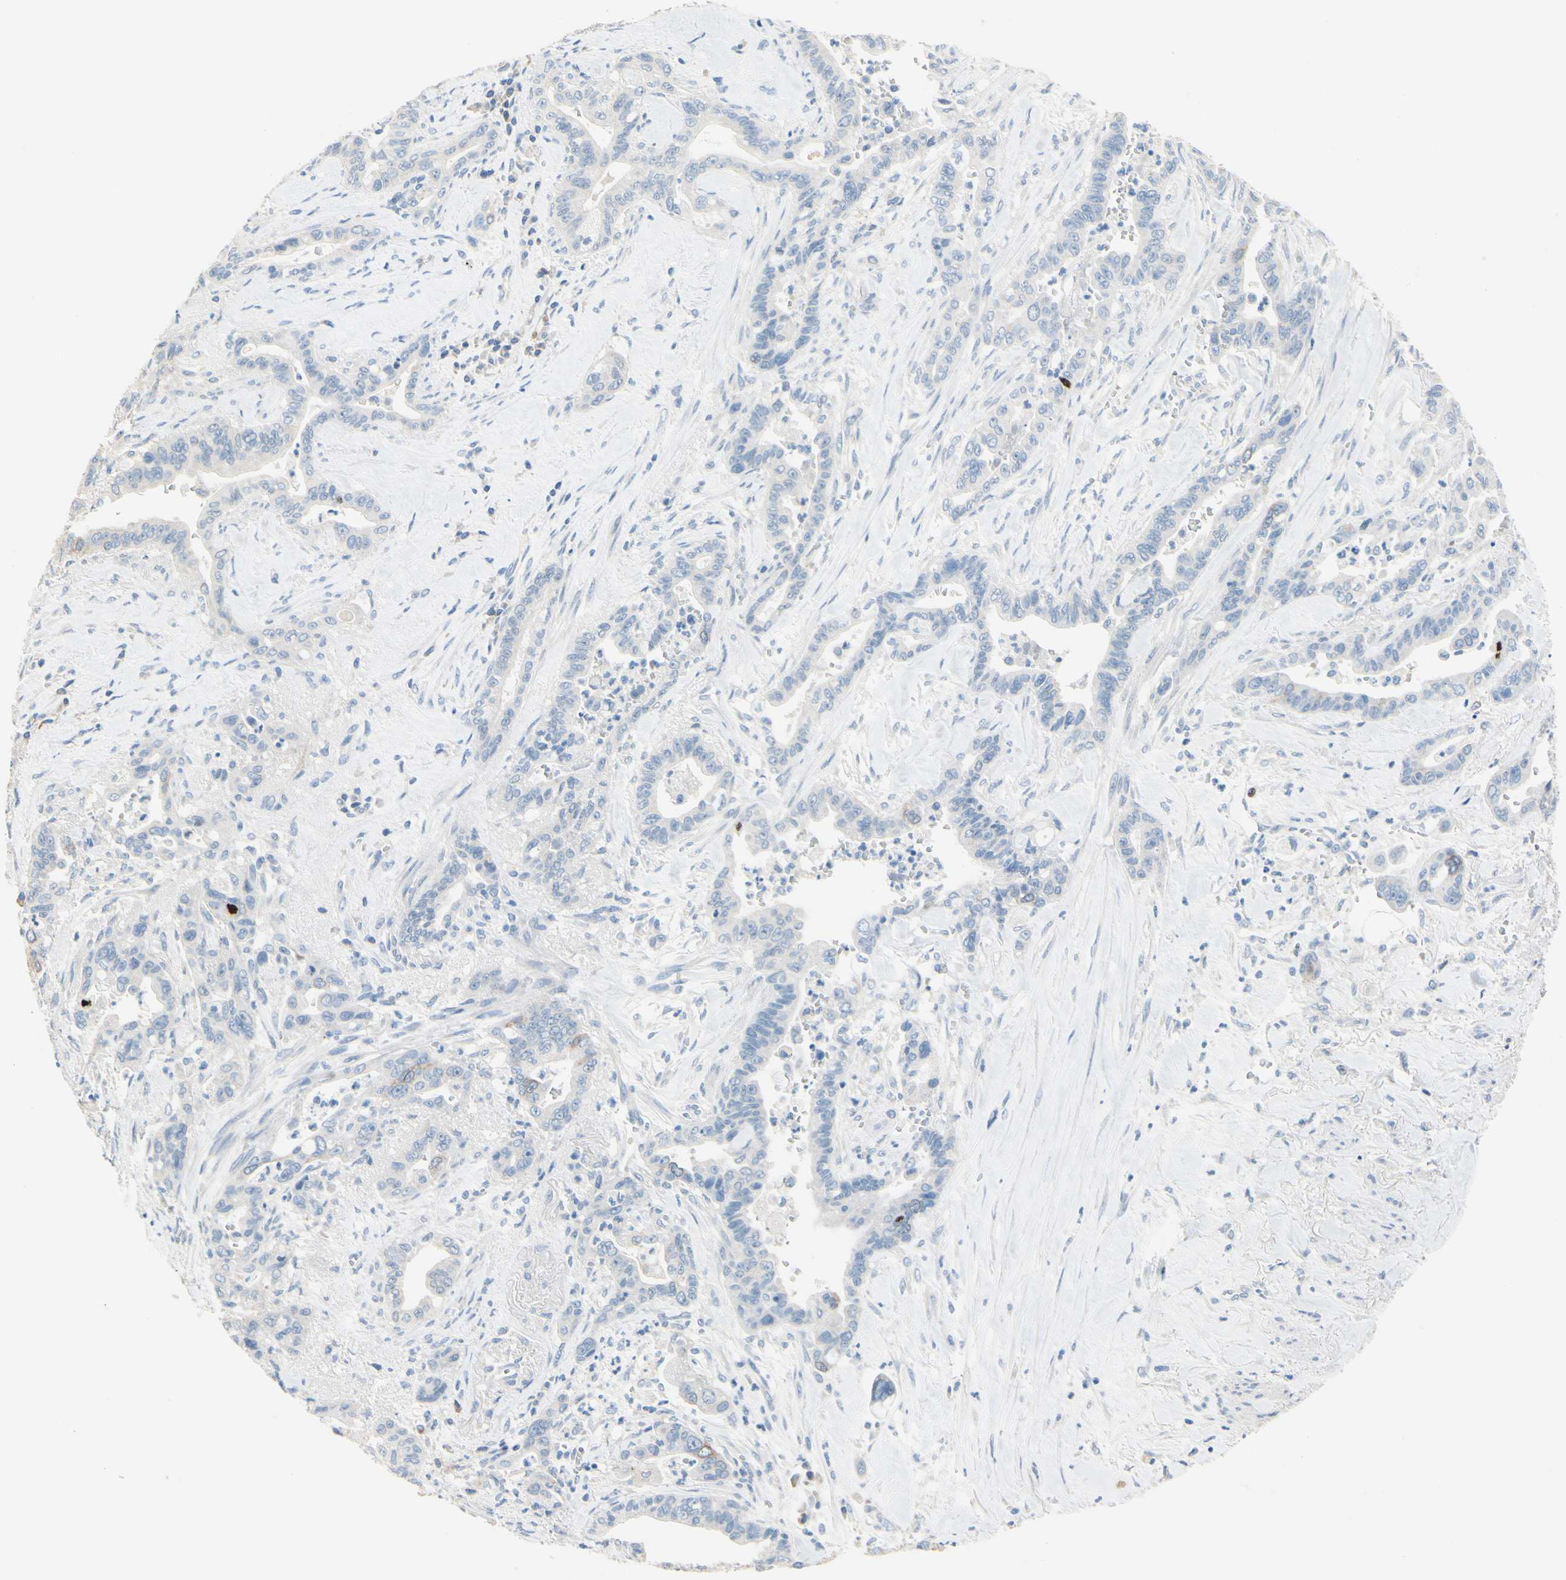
{"staining": {"intensity": "negative", "quantity": "none", "location": "none"}, "tissue": "pancreatic cancer", "cell_type": "Tumor cells", "image_type": "cancer", "snomed": [{"axis": "morphology", "description": "Adenocarcinoma, NOS"}, {"axis": "topography", "description": "Pancreas"}], "caption": "High magnification brightfield microscopy of pancreatic adenocarcinoma stained with DAB (3,3'-diaminobenzidine) (brown) and counterstained with hematoxylin (blue): tumor cells show no significant staining.", "gene": "CKAP2", "patient": {"sex": "male", "age": 70}}